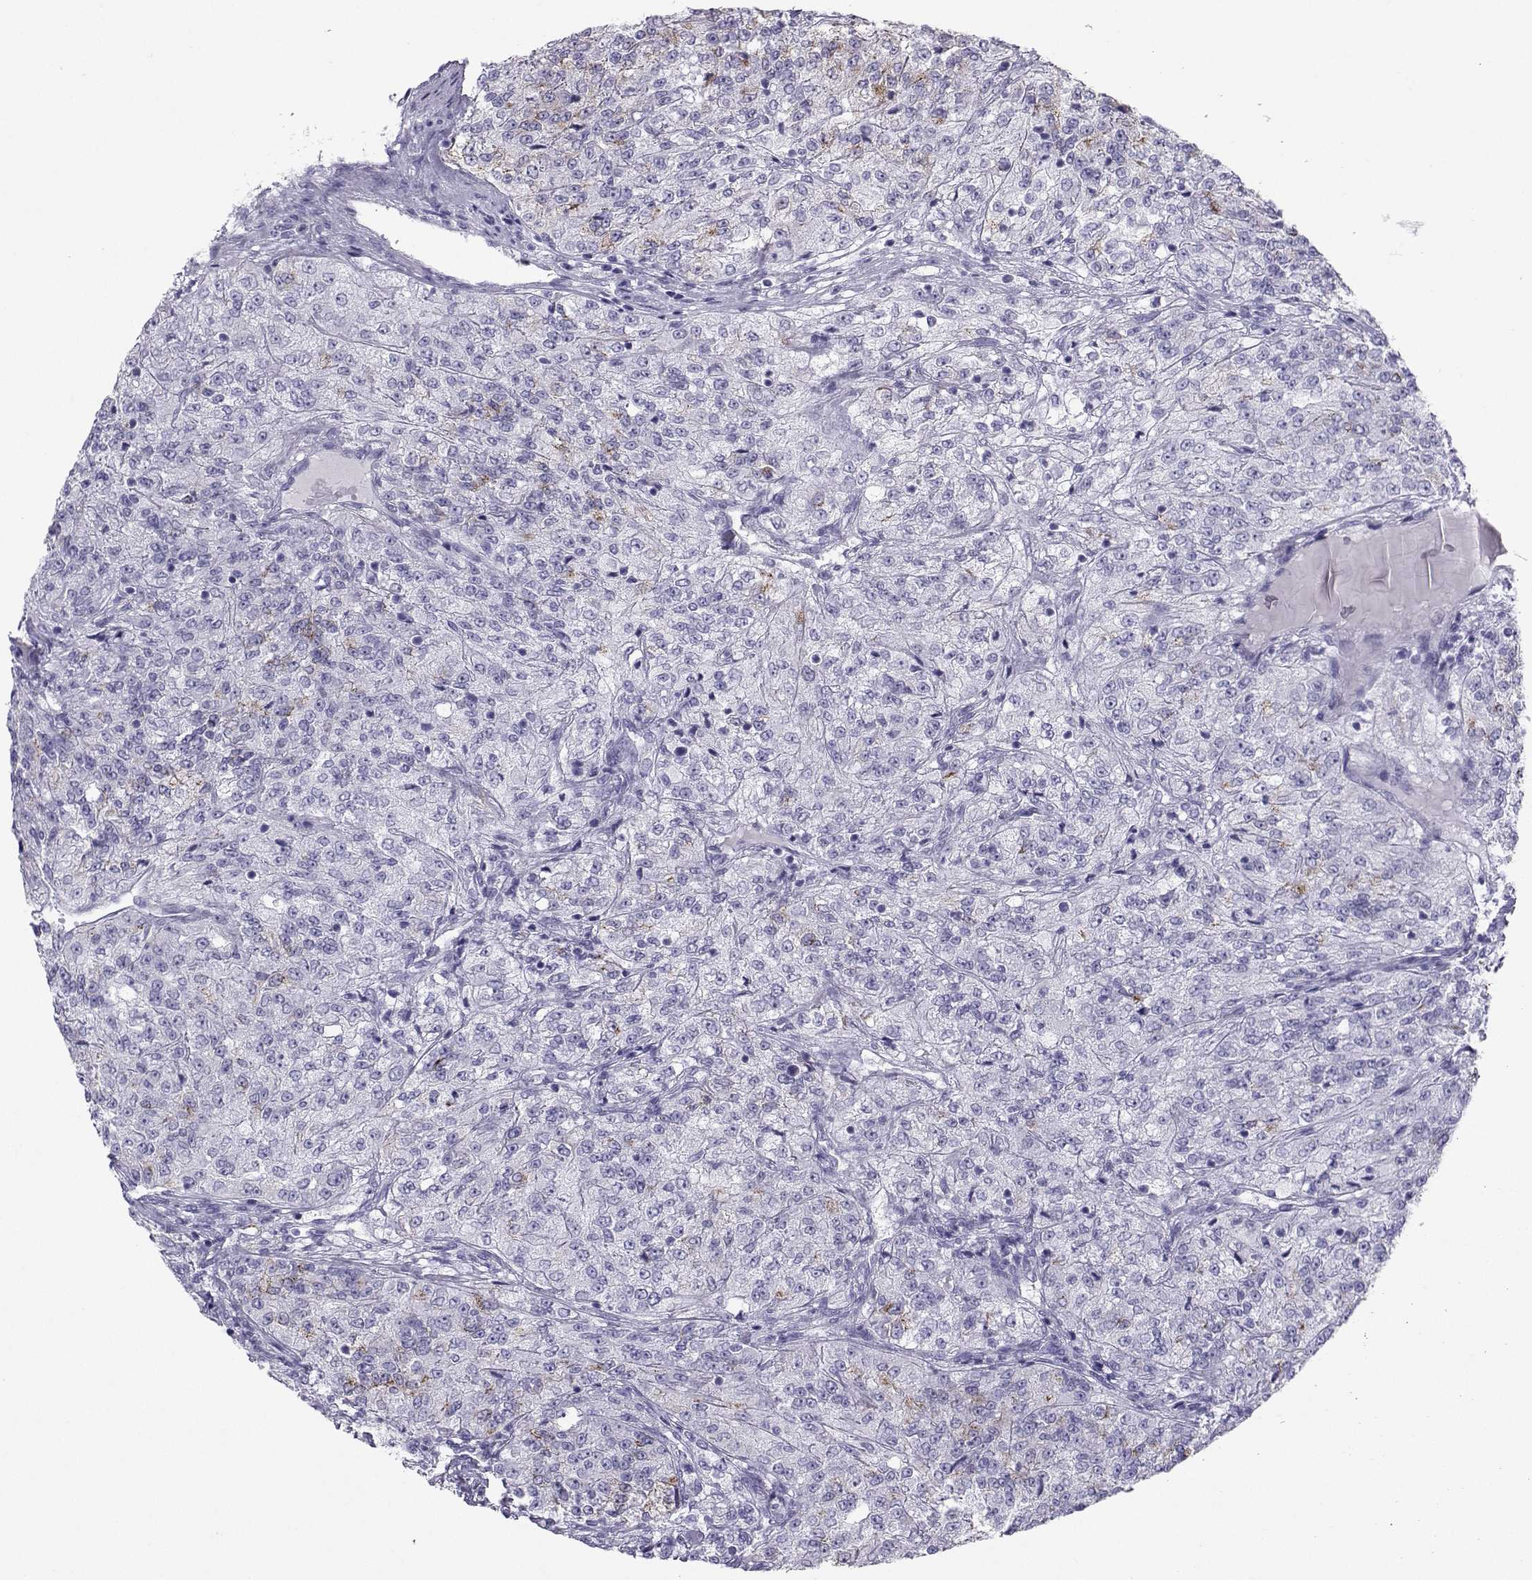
{"staining": {"intensity": "moderate", "quantity": "<25%", "location": "cytoplasmic/membranous"}, "tissue": "renal cancer", "cell_type": "Tumor cells", "image_type": "cancer", "snomed": [{"axis": "morphology", "description": "Adenocarcinoma, NOS"}, {"axis": "topography", "description": "Kidney"}], "caption": "Adenocarcinoma (renal) stained with DAB (3,3'-diaminobenzidine) immunohistochemistry (IHC) shows low levels of moderate cytoplasmic/membranous staining in about <25% of tumor cells.", "gene": "SST", "patient": {"sex": "female", "age": 63}}